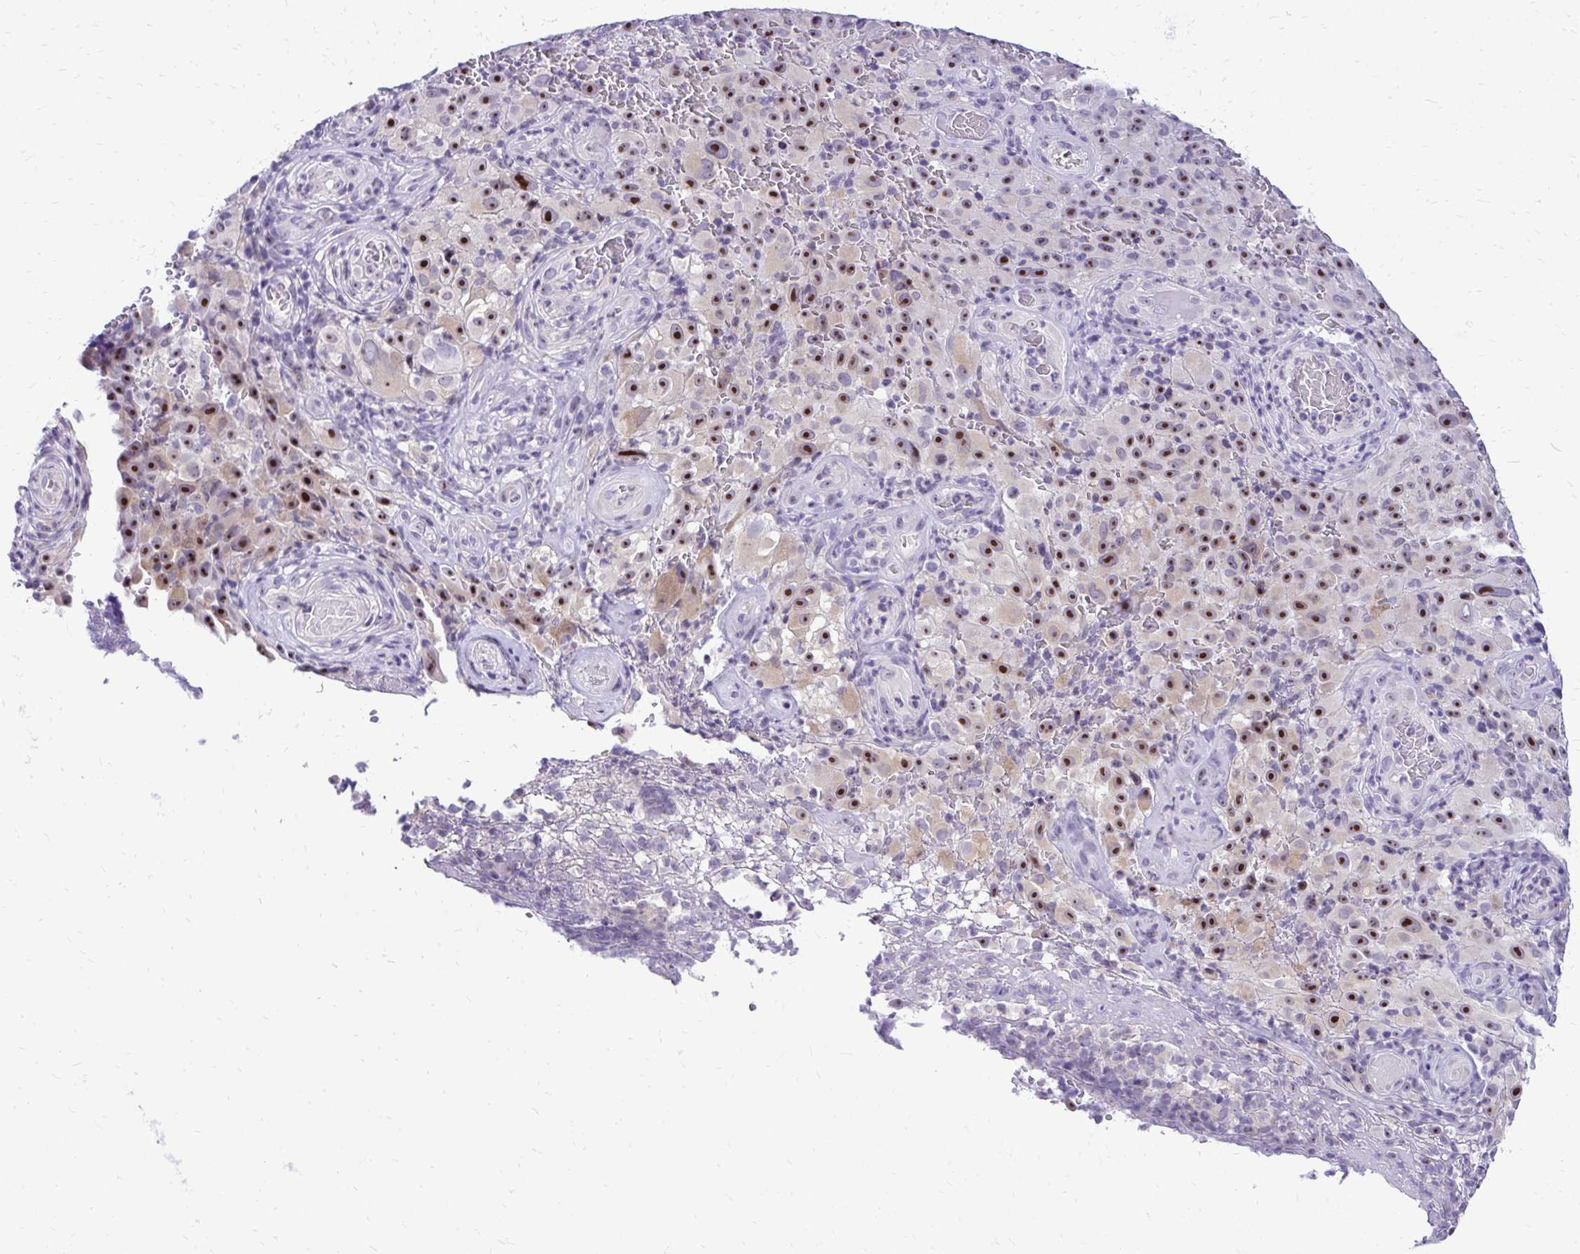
{"staining": {"intensity": "strong", "quantity": ">75%", "location": "nuclear"}, "tissue": "melanoma", "cell_type": "Tumor cells", "image_type": "cancer", "snomed": [{"axis": "morphology", "description": "Malignant melanoma, NOS"}, {"axis": "topography", "description": "Skin"}], "caption": "Protein staining of melanoma tissue reveals strong nuclear expression in approximately >75% of tumor cells. The staining was performed using DAB, with brown indicating positive protein expression. Nuclei are stained blue with hematoxylin.", "gene": "NIFK", "patient": {"sex": "female", "age": 82}}